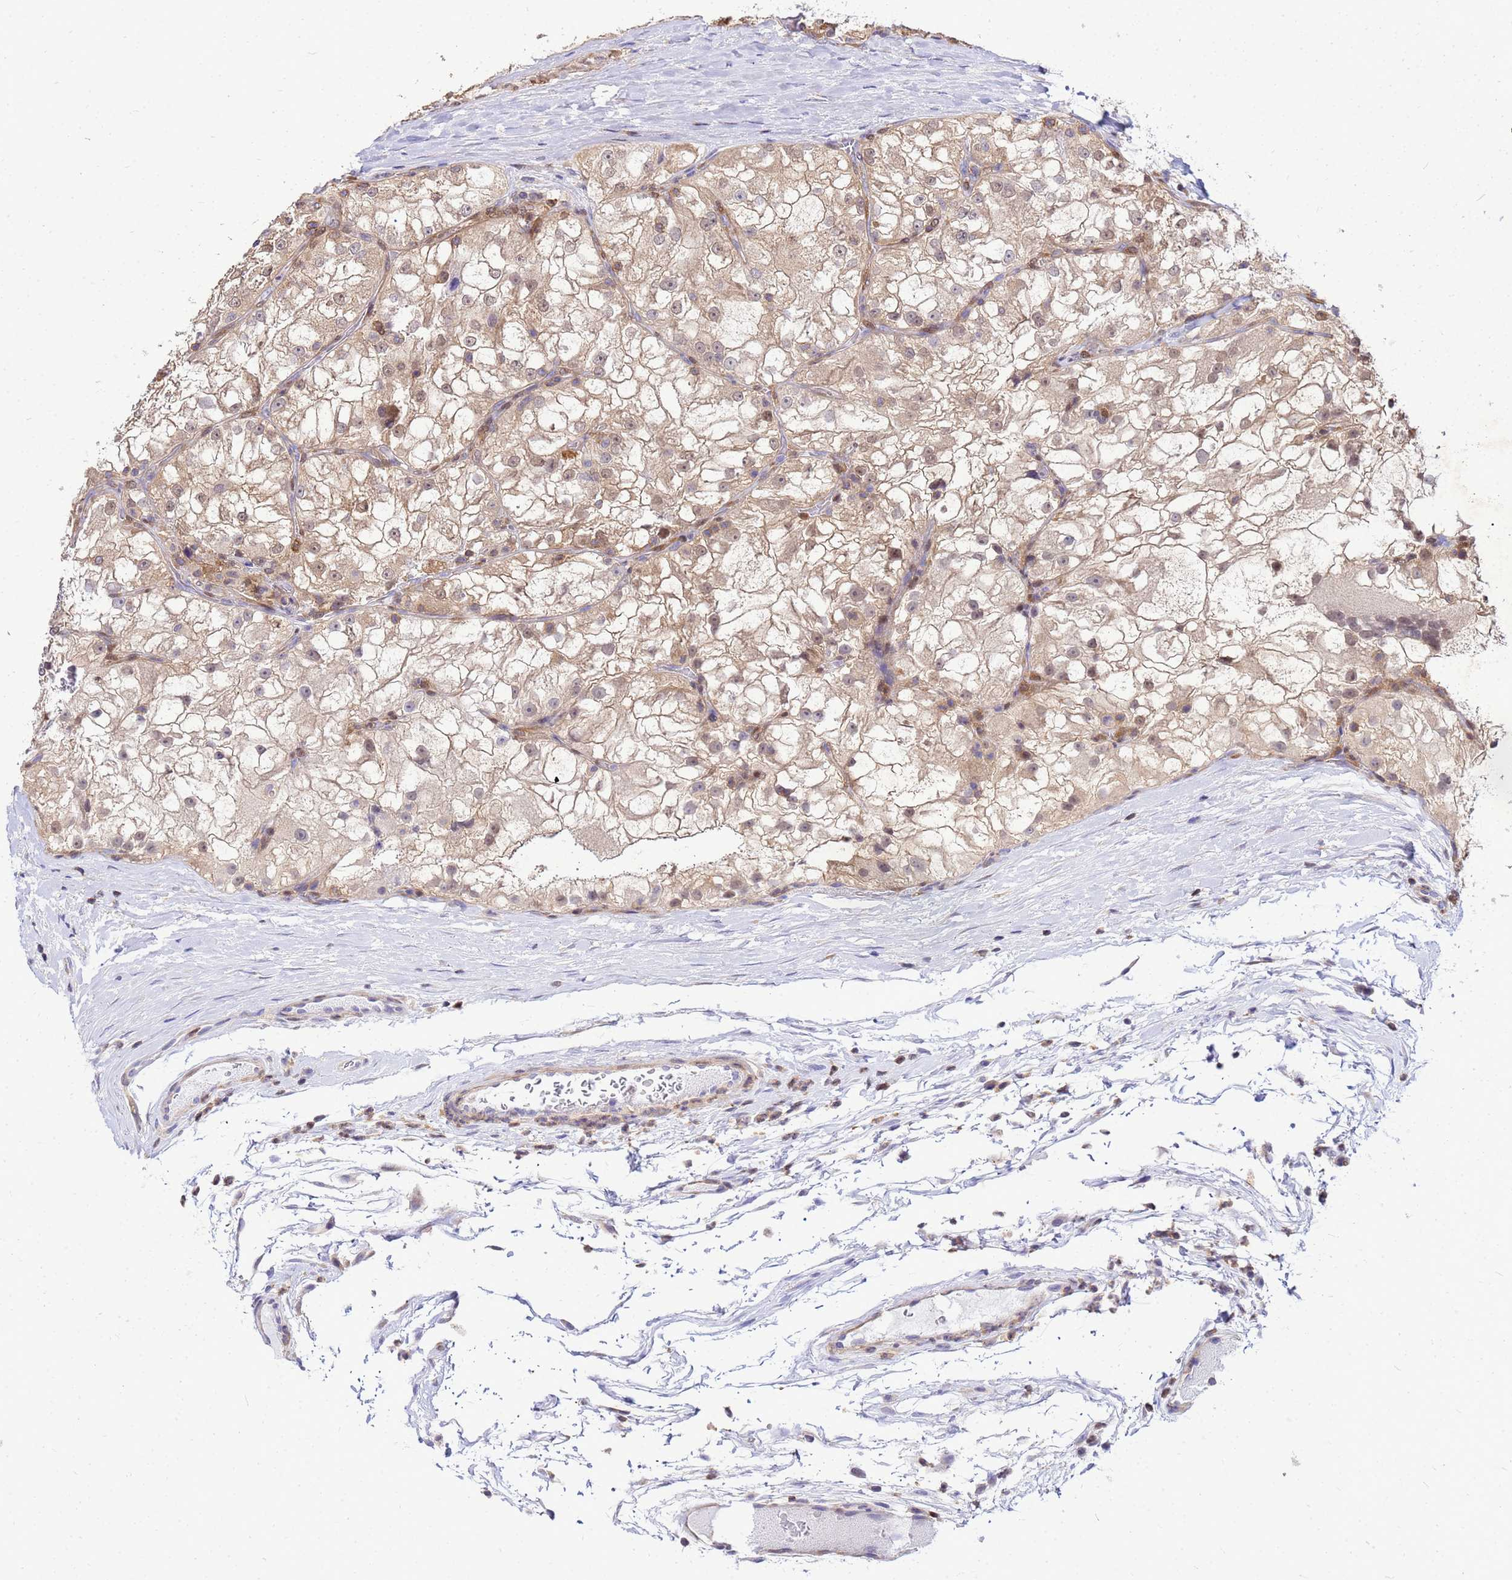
{"staining": {"intensity": "moderate", "quantity": ">75%", "location": "cytoplasmic/membranous,nuclear"}, "tissue": "renal cancer", "cell_type": "Tumor cells", "image_type": "cancer", "snomed": [{"axis": "morphology", "description": "Adenocarcinoma, NOS"}, {"axis": "topography", "description": "Kidney"}], "caption": "Protein analysis of renal cancer tissue demonstrates moderate cytoplasmic/membranous and nuclear expression in approximately >75% of tumor cells.", "gene": "DBNDD2", "patient": {"sex": "female", "age": 72}}